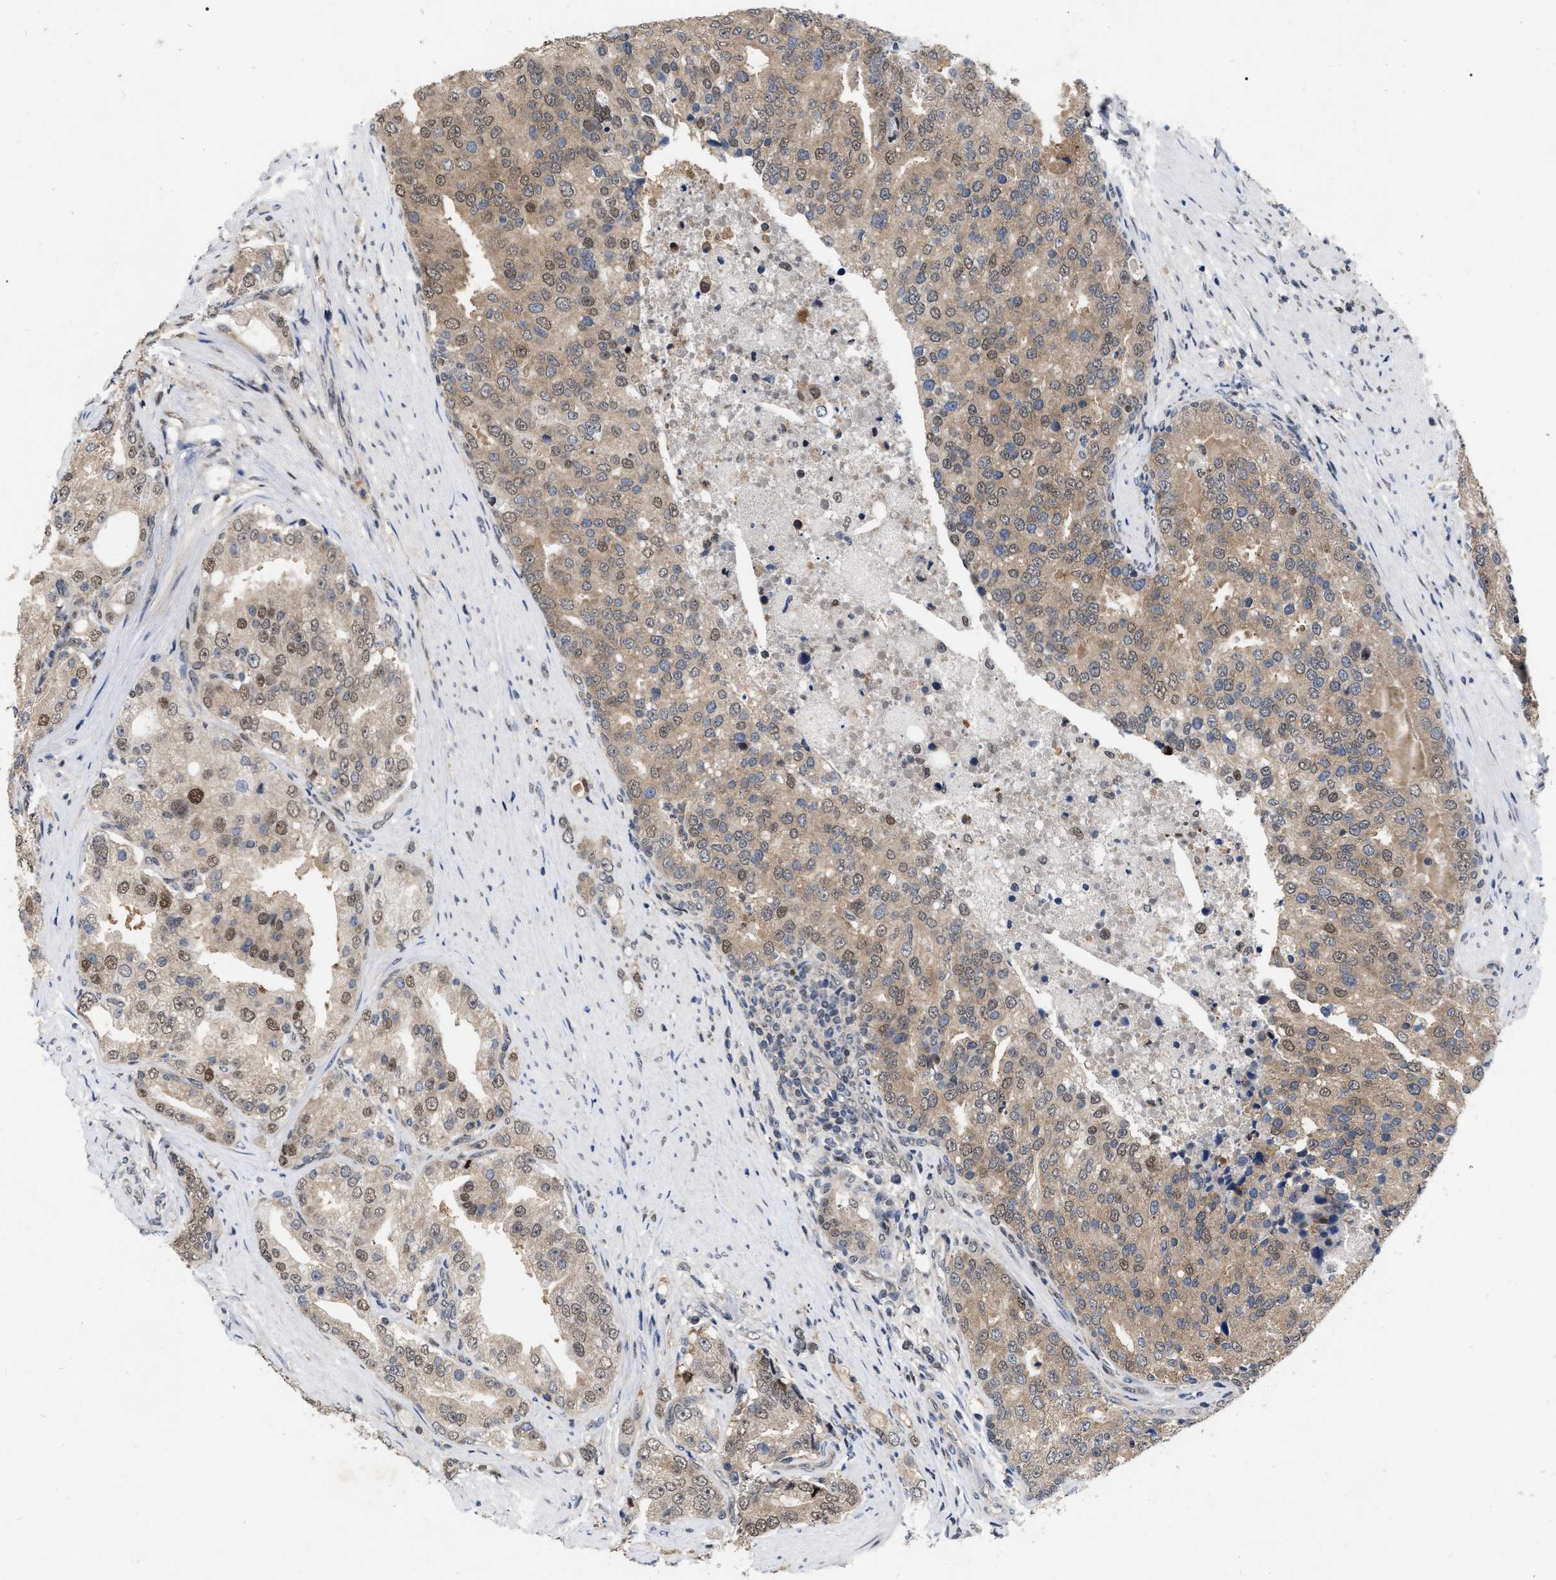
{"staining": {"intensity": "moderate", "quantity": "25%-75%", "location": "cytoplasmic/membranous,nuclear"}, "tissue": "prostate cancer", "cell_type": "Tumor cells", "image_type": "cancer", "snomed": [{"axis": "morphology", "description": "Adenocarcinoma, High grade"}, {"axis": "topography", "description": "Prostate"}], "caption": "Human high-grade adenocarcinoma (prostate) stained with a brown dye displays moderate cytoplasmic/membranous and nuclear positive positivity in about 25%-75% of tumor cells.", "gene": "MDM4", "patient": {"sex": "male", "age": 50}}